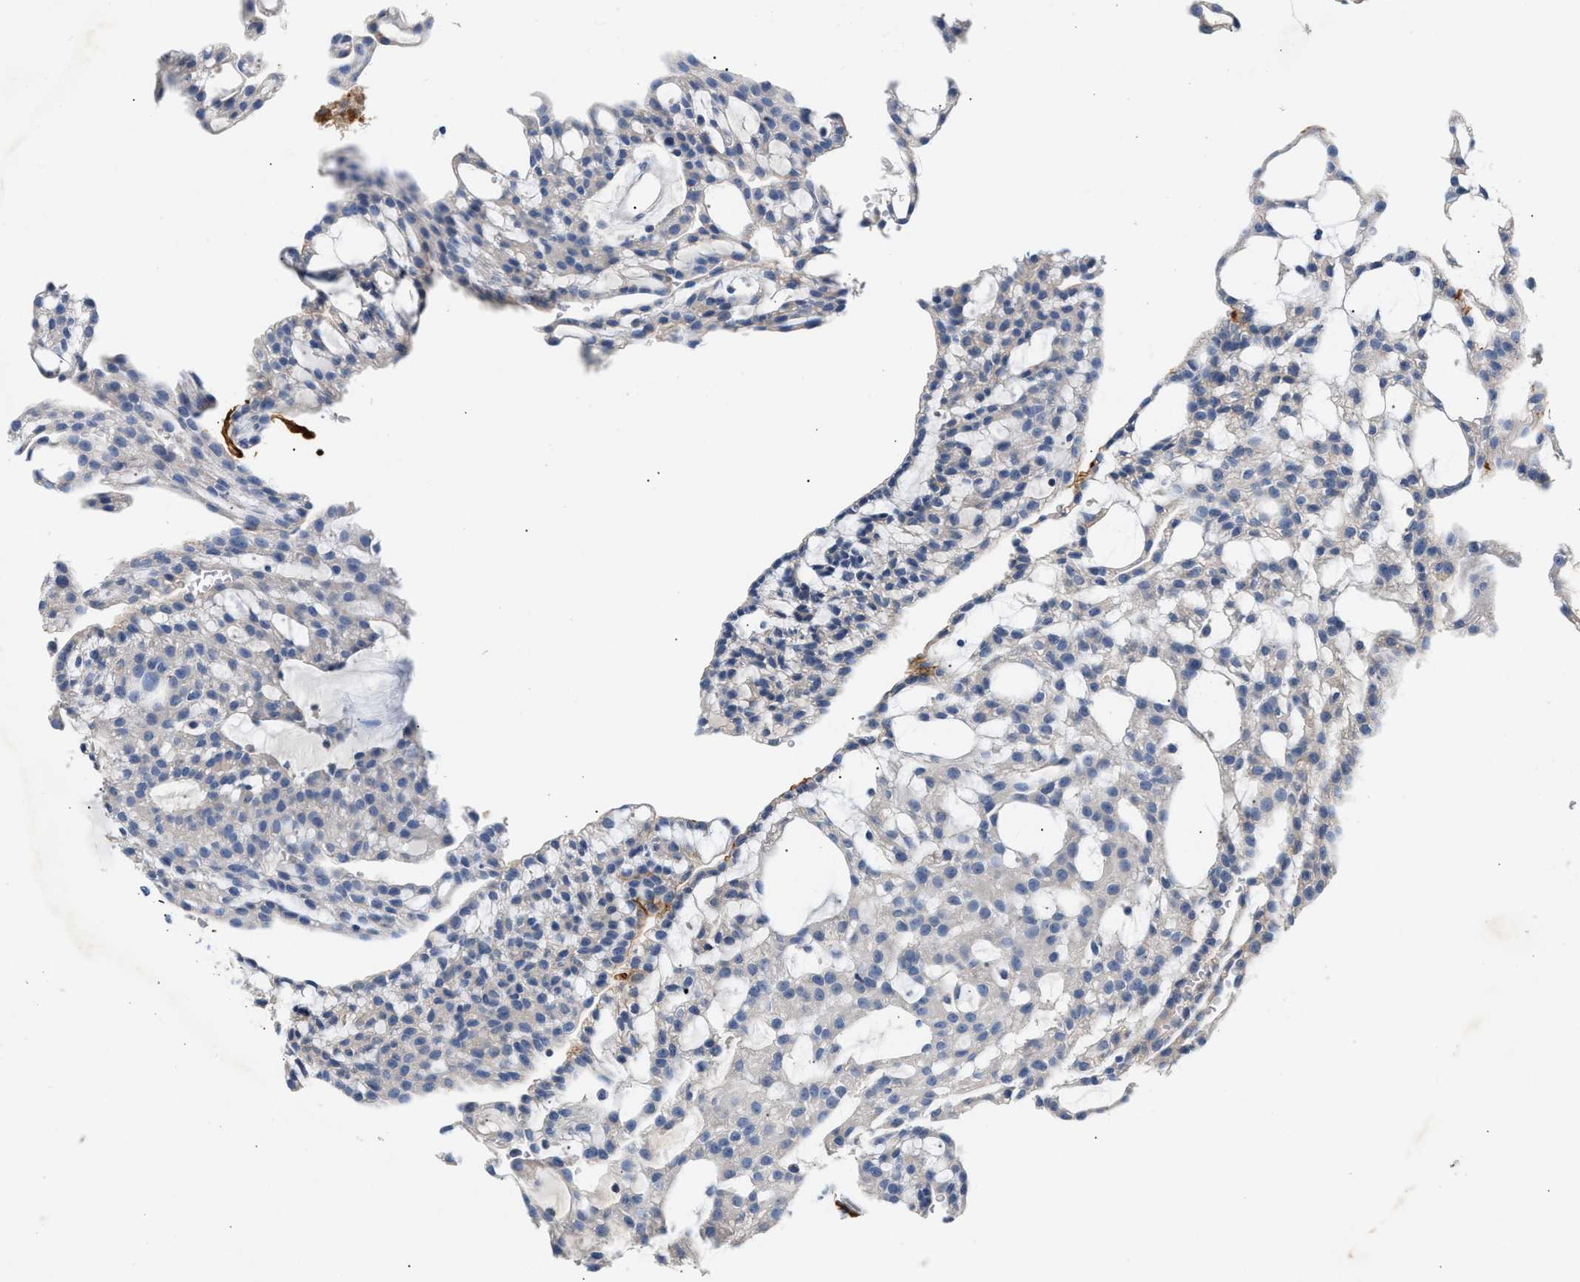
{"staining": {"intensity": "negative", "quantity": "none", "location": "none"}, "tissue": "renal cancer", "cell_type": "Tumor cells", "image_type": "cancer", "snomed": [{"axis": "morphology", "description": "Adenocarcinoma, NOS"}, {"axis": "topography", "description": "Kidney"}], "caption": "Immunohistochemical staining of human renal cancer (adenocarcinoma) demonstrates no significant staining in tumor cells. (Stains: DAB (3,3'-diaminobenzidine) immunohistochemistry with hematoxylin counter stain, Microscopy: brightfield microscopy at high magnification).", "gene": "TUT7", "patient": {"sex": "male", "age": 63}}